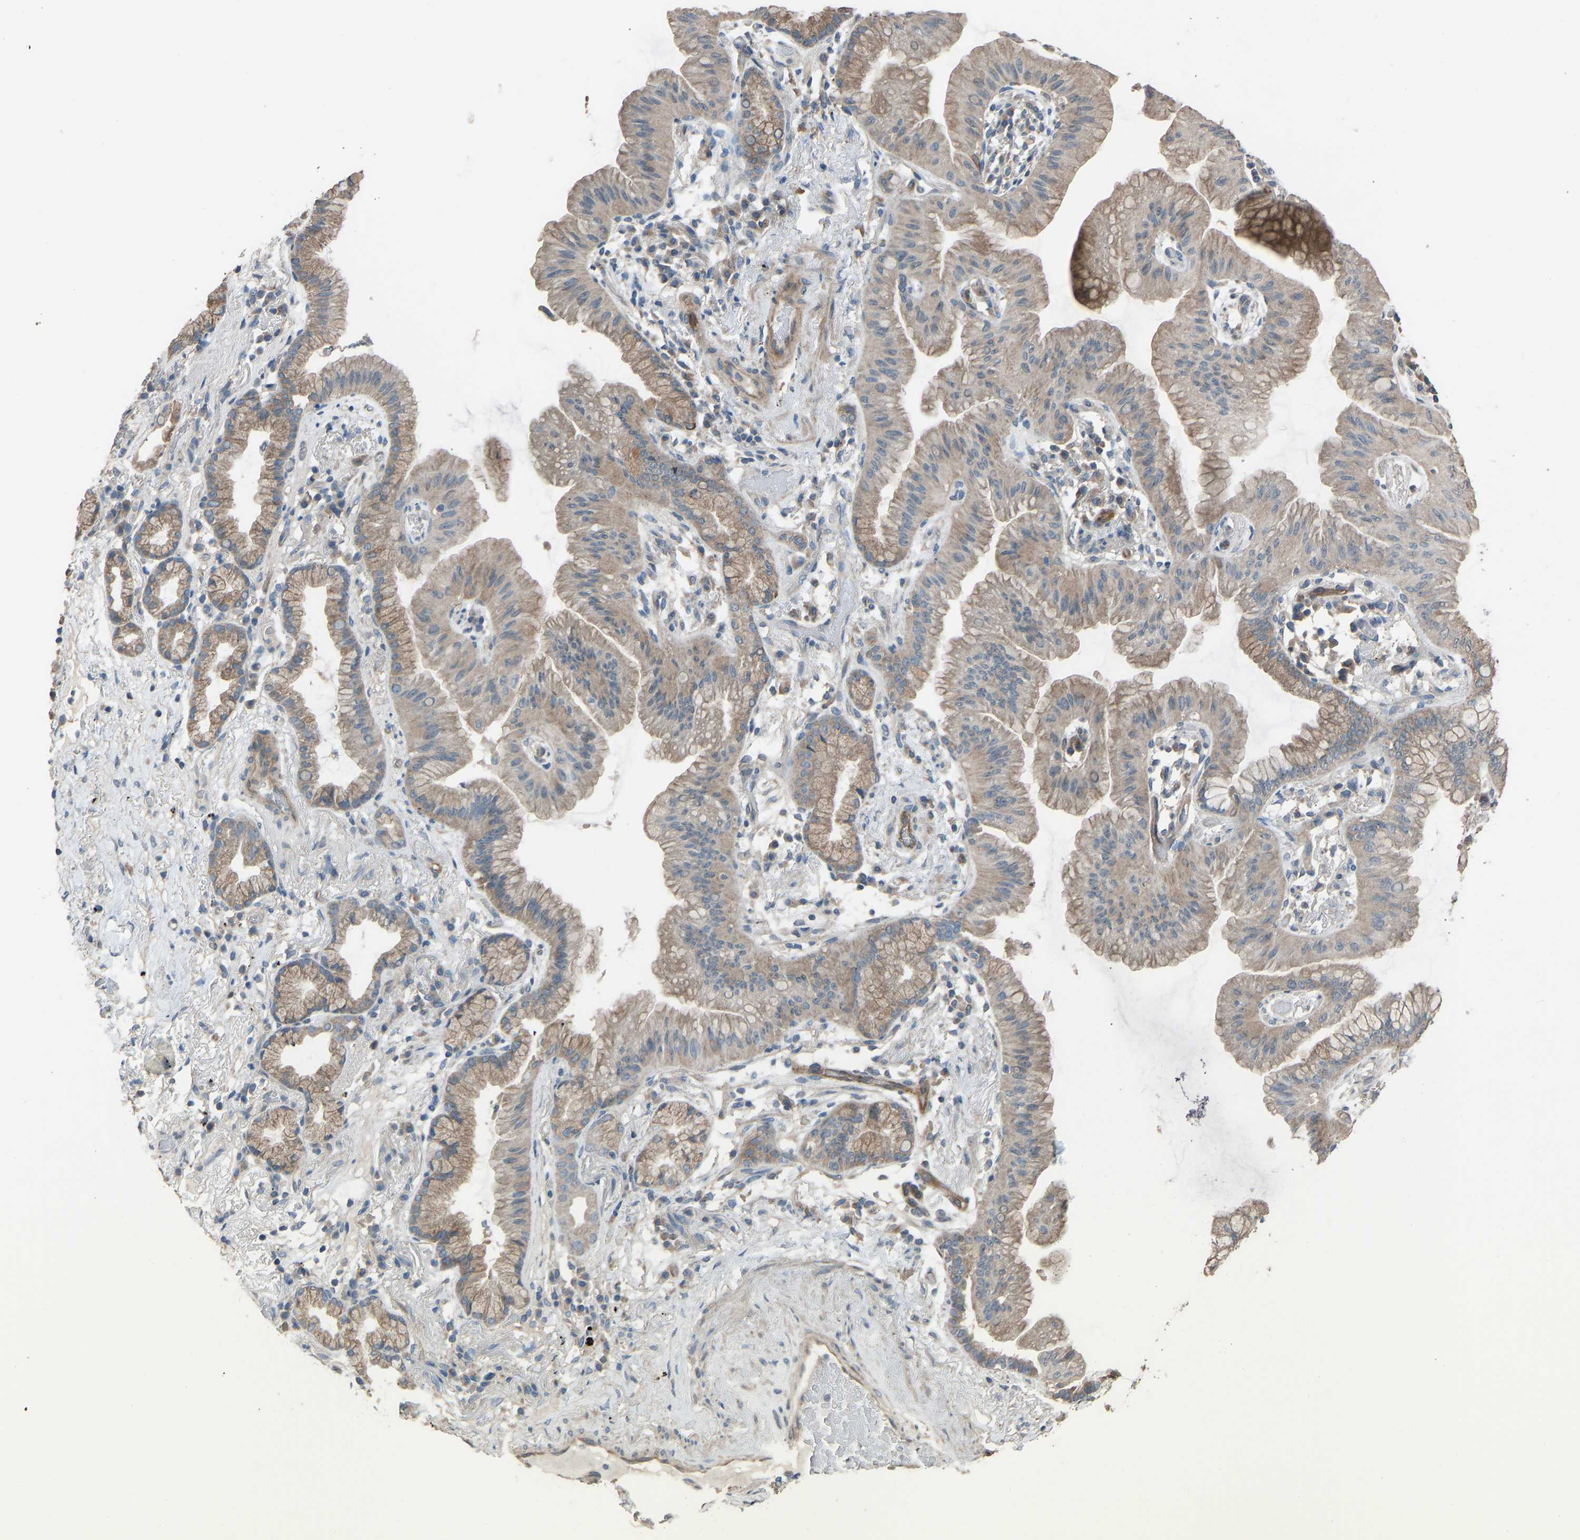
{"staining": {"intensity": "moderate", "quantity": ">75%", "location": "cytoplasmic/membranous"}, "tissue": "lung cancer", "cell_type": "Tumor cells", "image_type": "cancer", "snomed": [{"axis": "morphology", "description": "Normal tissue, NOS"}, {"axis": "morphology", "description": "Adenocarcinoma, NOS"}, {"axis": "topography", "description": "Bronchus"}, {"axis": "topography", "description": "Lung"}], "caption": "Lung cancer (adenocarcinoma) tissue shows moderate cytoplasmic/membranous positivity in approximately >75% of tumor cells, visualized by immunohistochemistry.", "gene": "SLC43A1", "patient": {"sex": "female", "age": 70}}